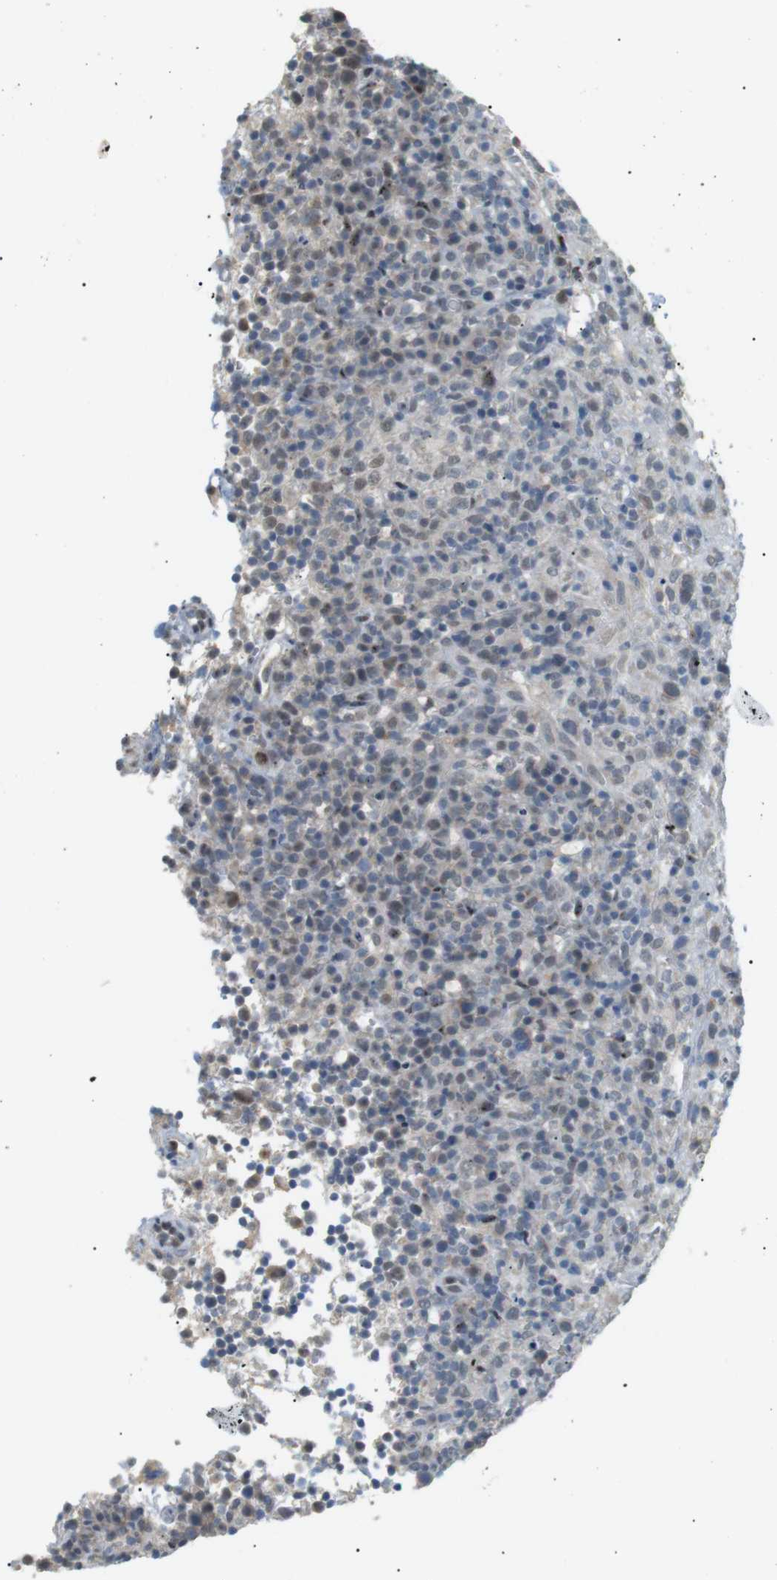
{"staining": {"intensity": "negative", "quantity": "none", "location": "none"}, "tissue": "lymphoma", "cell_type": "Tumor cells", "image_type": "cancer", "snomed": [{"axis": "morphology", "description": "Malignant lymphoma, non-Hodgkin's type, High grade"}, {"axis": "topography", "description": "Lymph node"}], "caption": "A high-resolution image shows immunohistochemistry (IHC) staining of high-grade malignant lymphoma, non-Hodgkin's type, which exhibits no significant staining in tumor cells. (Brightfield microscopy of DAB IHC at high magnification).", "gene": "B4GALNT2", "patient": {"sex": "female", "age": 76}}